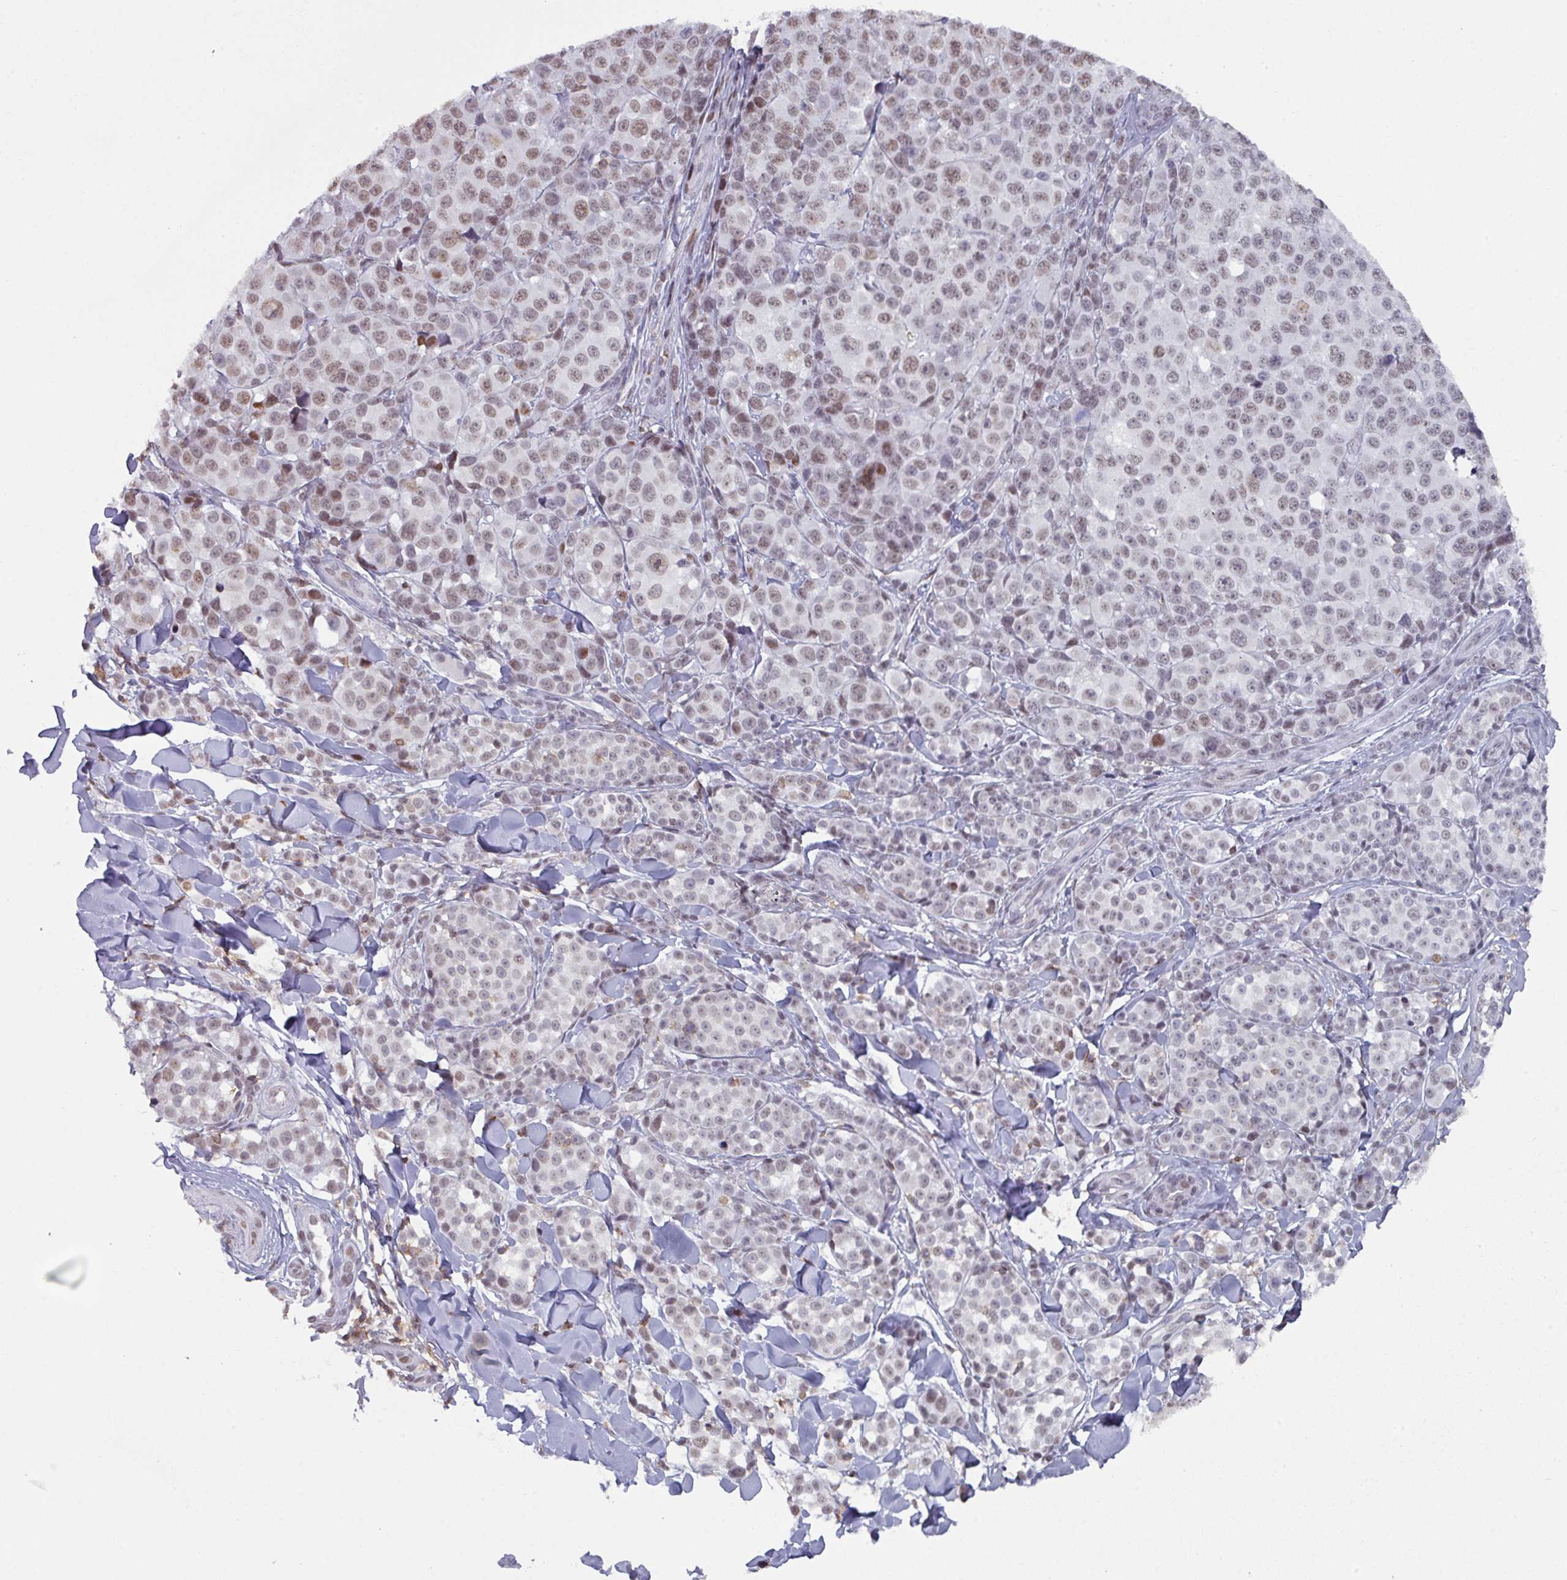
{"staining": {"intensity": "weak", "quantity": ">75%", "location": "nuclear"}, "tissue": "melanoma", "cell_type": "Tumor cells", "image_type": "cancer", "snomed": [{"axis": "morphology", "description": "Malignant melanoma, NOS"}, {"axis": "topography", "description": "Skin"}], "caption": "The photomicrograph shows immunohistochemical staining of malignant melanoma. There is weak nuclear staining is identified in about >75% of tumor cells. (DAB IHC, brown staining for protein, blue staining for nuclei).", "gene": "RASAL3", "patient": {"sex": "female", "age": 35}}